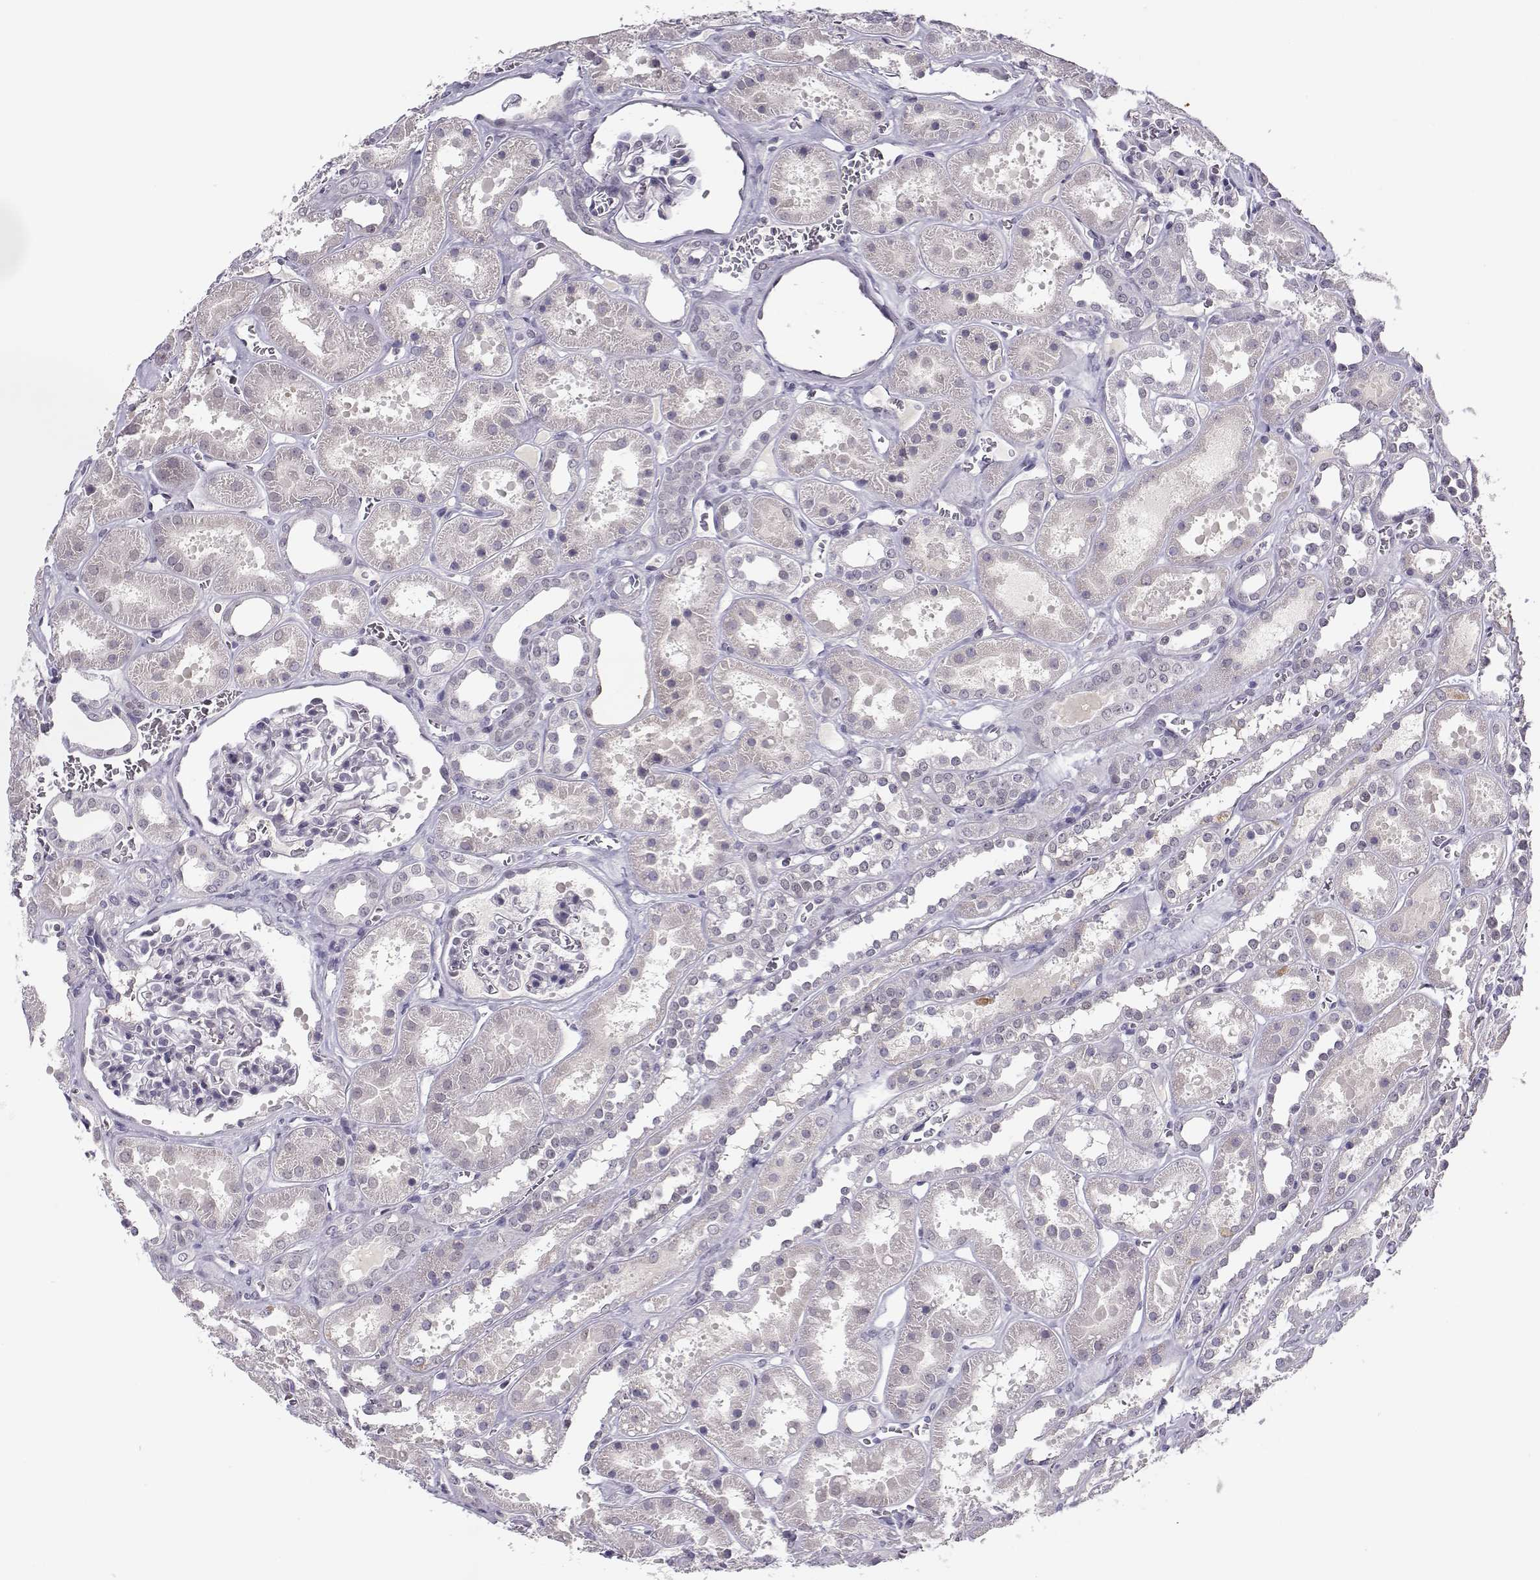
{"staining": {"intensity": "negative", "quantity": "none", "location": "none"}, "tissue": "kidney", "cell_type": "Cells in glomeruli", "image_type": "normal", "snomed": [{"axis": "morphology", "description": "Normal tissue, NOS"}, {"axis": "topography", "description": "Kidney"}], "caption": "Immunohistochemical staining of normal human kidney demonstrates no significant positivity in cells in glomeruli. The staining is performed using DAB (3,3'-diaminobenzidine) brown chromogen with nuclei counter-stained in using hematoxylin.", "gene": "C16orf86", "patient": {"sex": "female", "age": 41}}